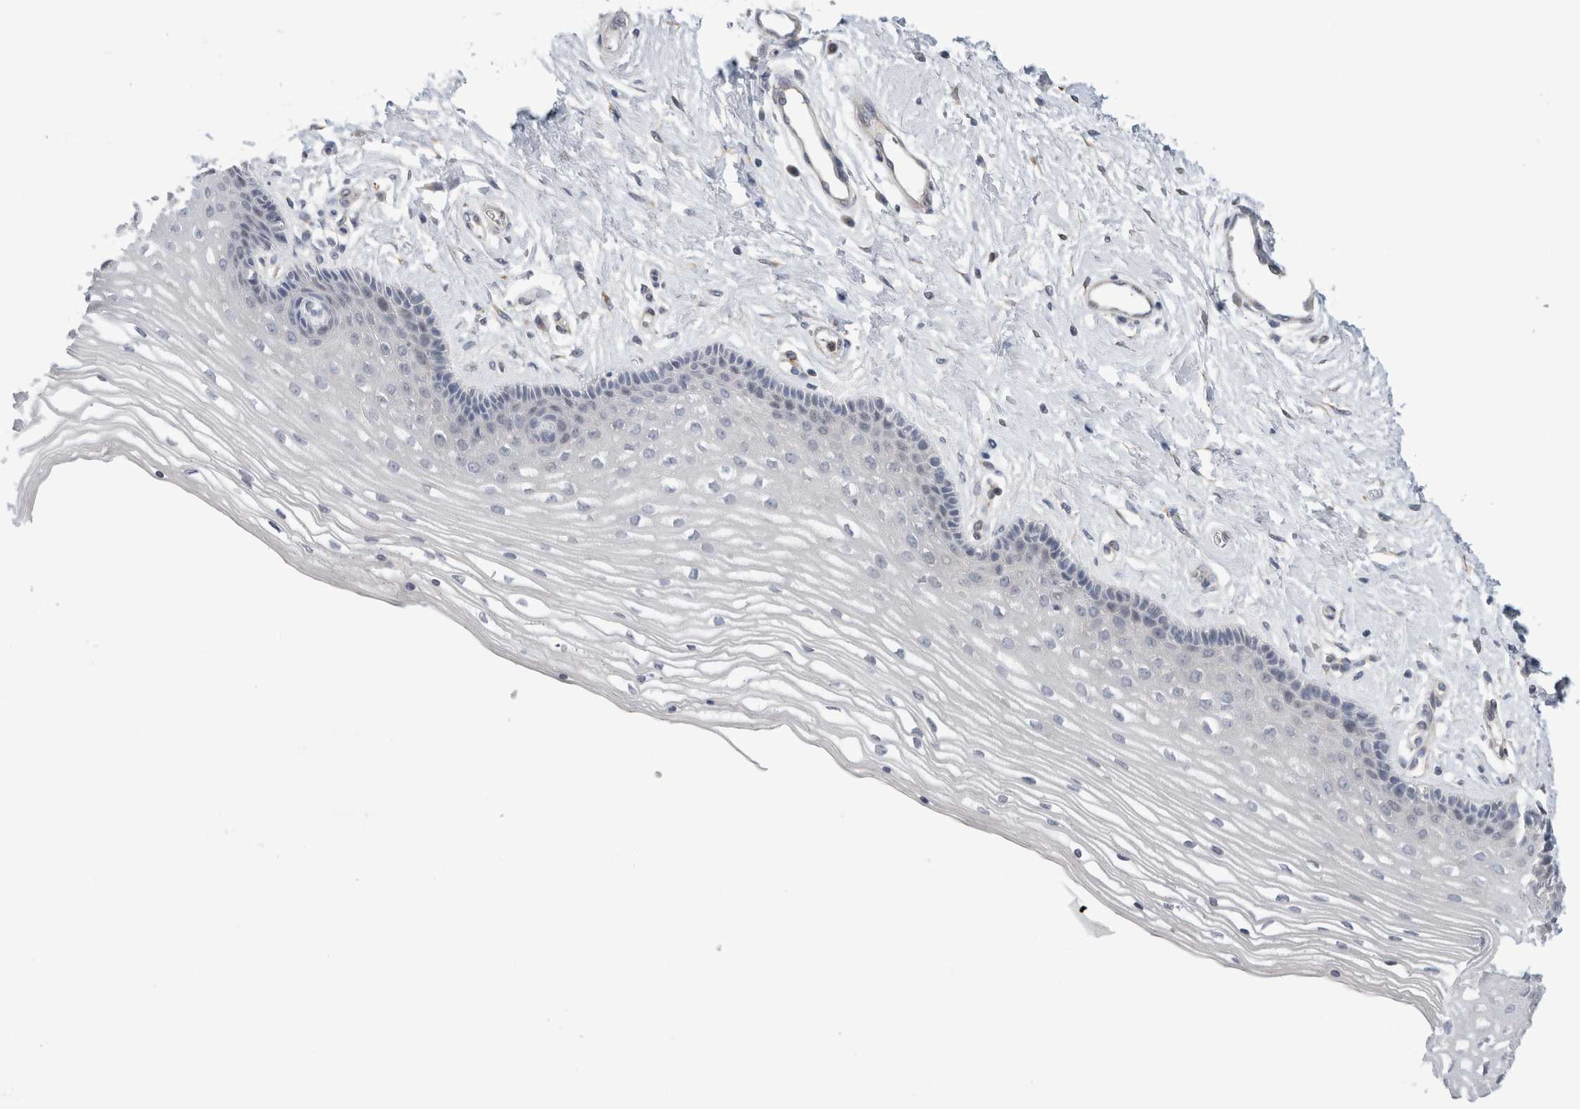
{"staining": {"intensity": "weak", "quantity": "<25%", "location": "cytoplasmic/membranous"}, "tissue": "vagina", "cell_type": "Squamous epithelial cells", "image_type": "normal", "snomed": [{"axis": "morphology", "description": "Normal tissue, NOS"}, {"axis": "topography", "description": "Vagina"}], "caption": "Immunohistochemistry (IHC) image of benign human vagina stained for a protein (brown), which displays no expression in squamous epithelial cells.", "gene": "SYTL5", "patient": {"sex": "female", "age": 46}}